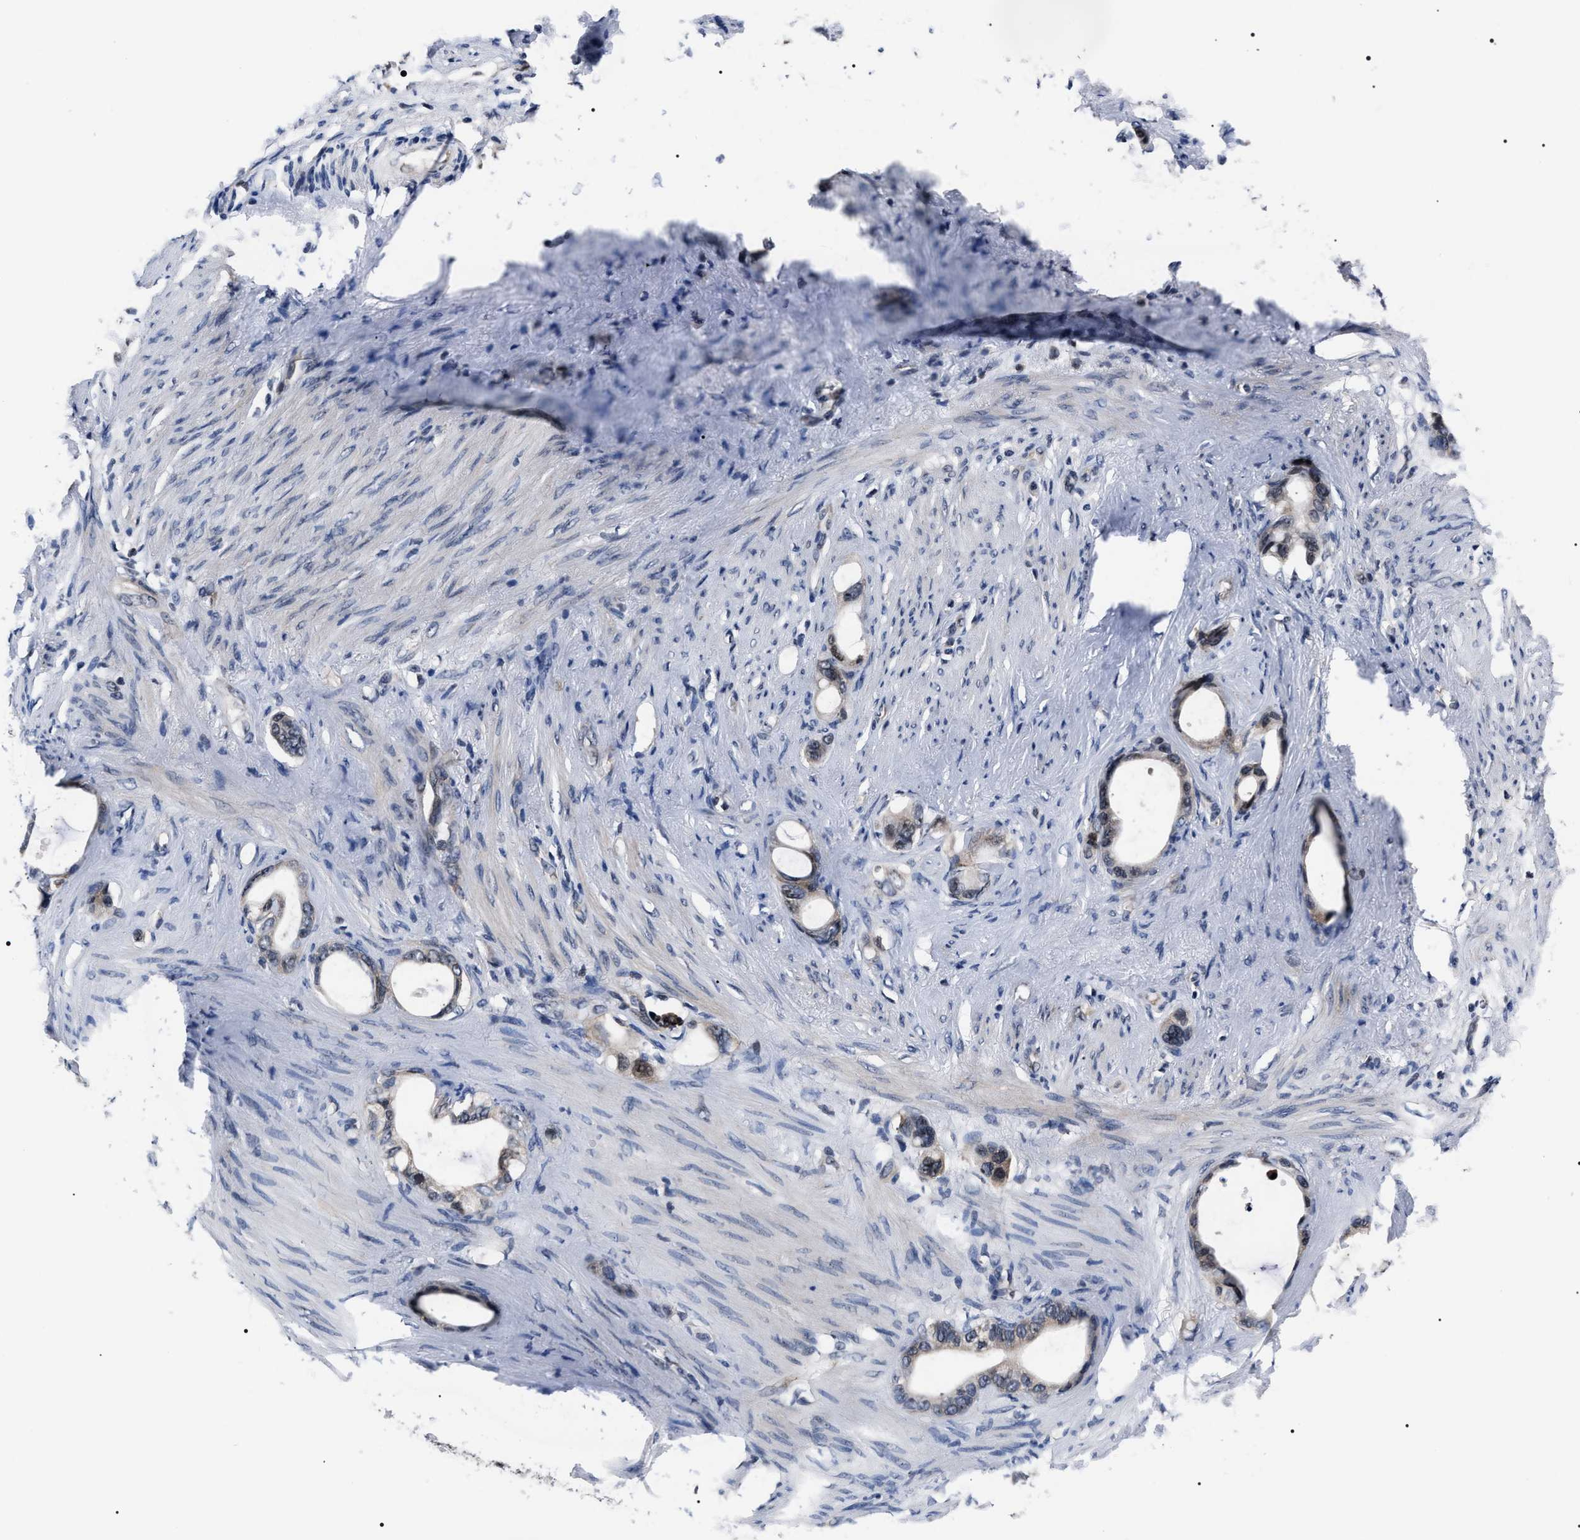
{"staining": {"intensity": "weak", "quantity": "<25%", "location": "cytoplasmic/membranous,nuclear"}, "tissue": "stomach cancer", "cell_type": "Tumor cells", "image_type": "cancer", "snomed": [{"axis": "morphology", "description": "Adenocarcinoma, NOS"}, {"axis": "topography", "description": "Stomach"}], "caption": "Immunohistochemistry of human adenocarcinoma (stomach) exhibits no staining in tumor cells.", "gene": "CSNK2A1", "patient": {"sex": "female", "age": 75}}